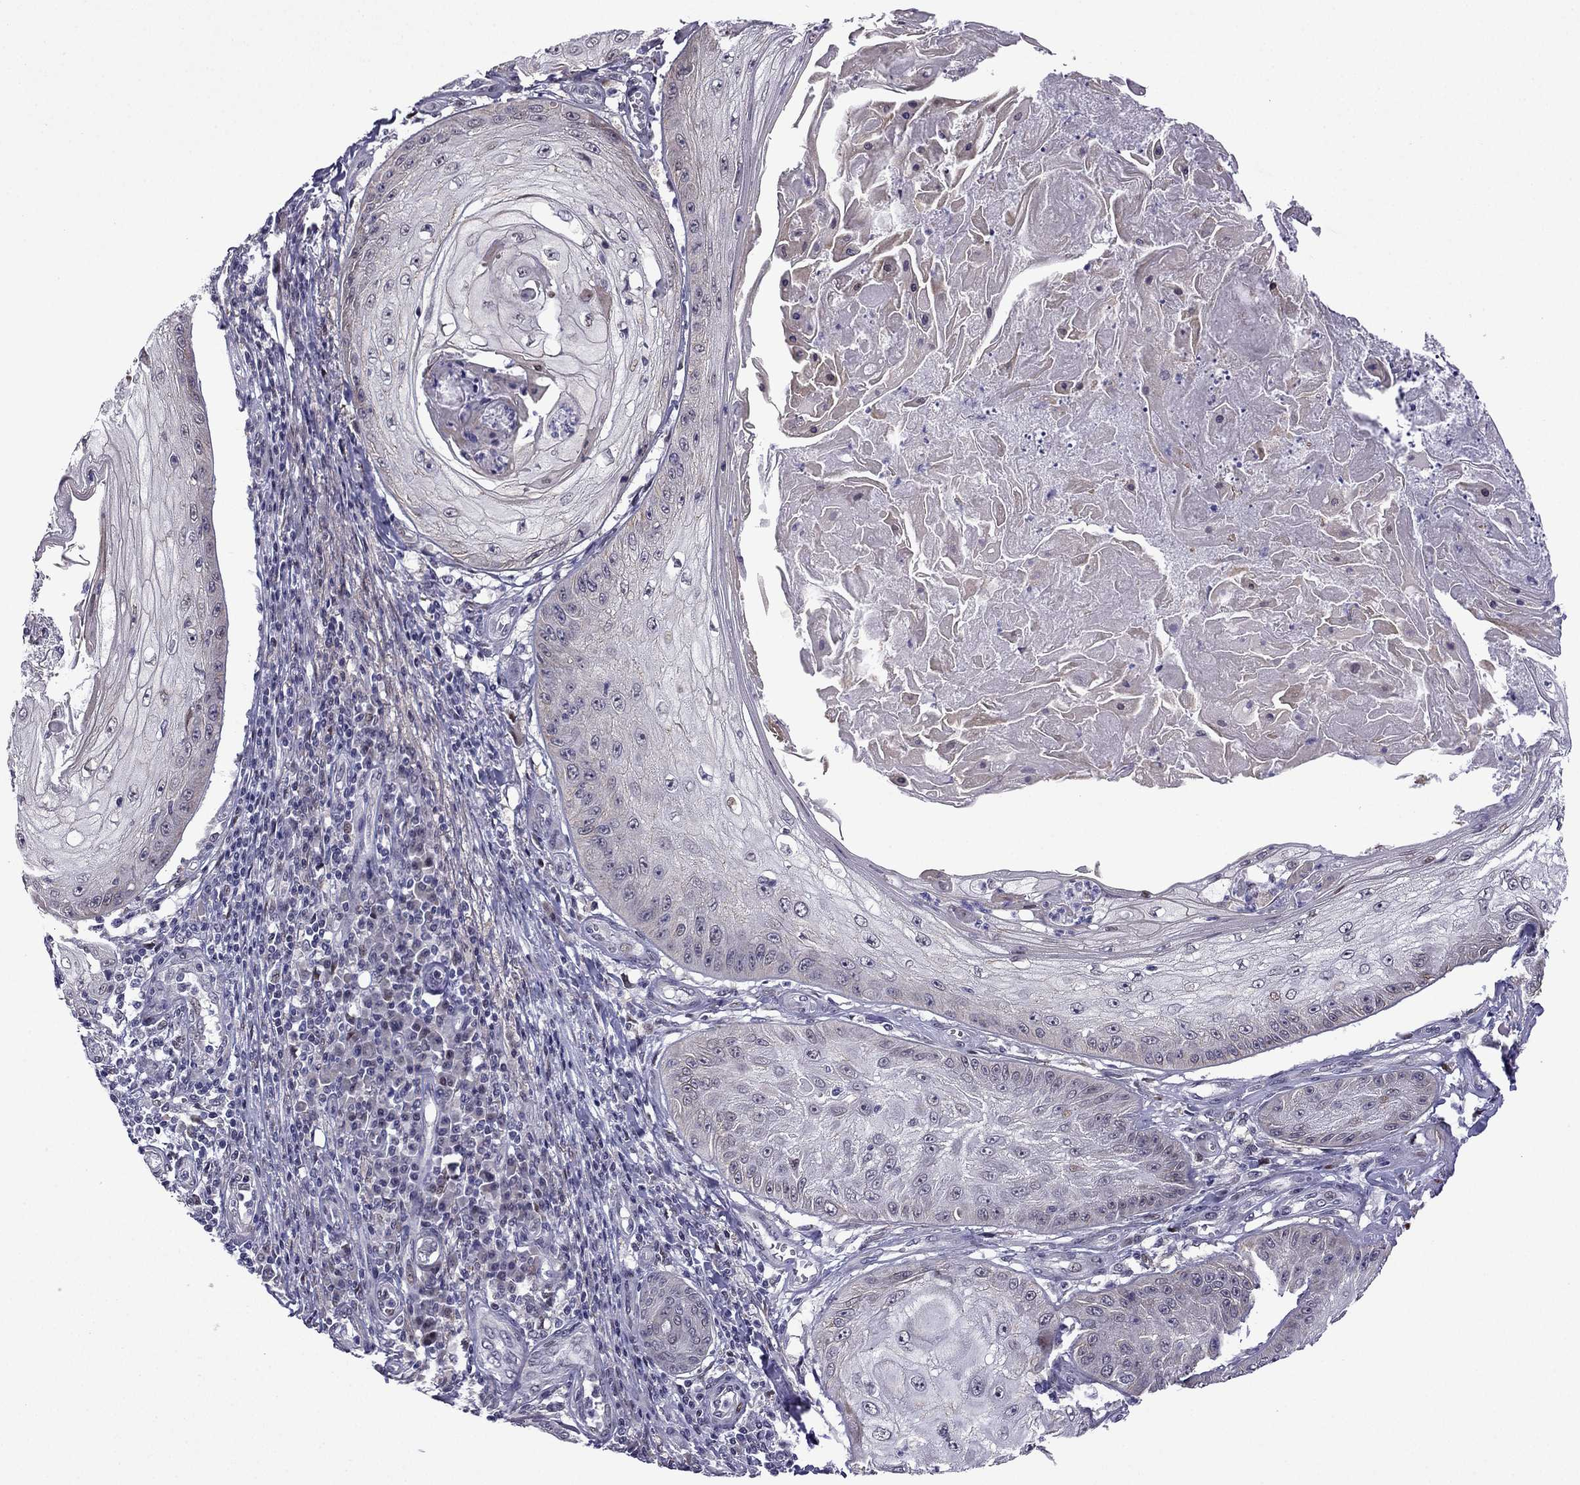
{"staining": {"intensity": "negative", "quantity": "none", "location": "none"}, "tissue": "skin cancer", "cell_type": "Tumor cells", "image_type": "cancer", "snomed": [{"axis": "morphology", "description": "Squamous cell carcinoma, NOS"}, {"axis": "topography", "description": "Skin"}], "caption": "DAB immunohistochemical staining of squamous cell carcinoma (skin) reveals no significant staining in tumor cells. (Brightfield microscopy of DAB (3,3'-diaminobenzidine) immunohistochemistry (IHC) at high magnification).", "gene": "FGF3", "patient": {"sex": "male", "age": 70}}